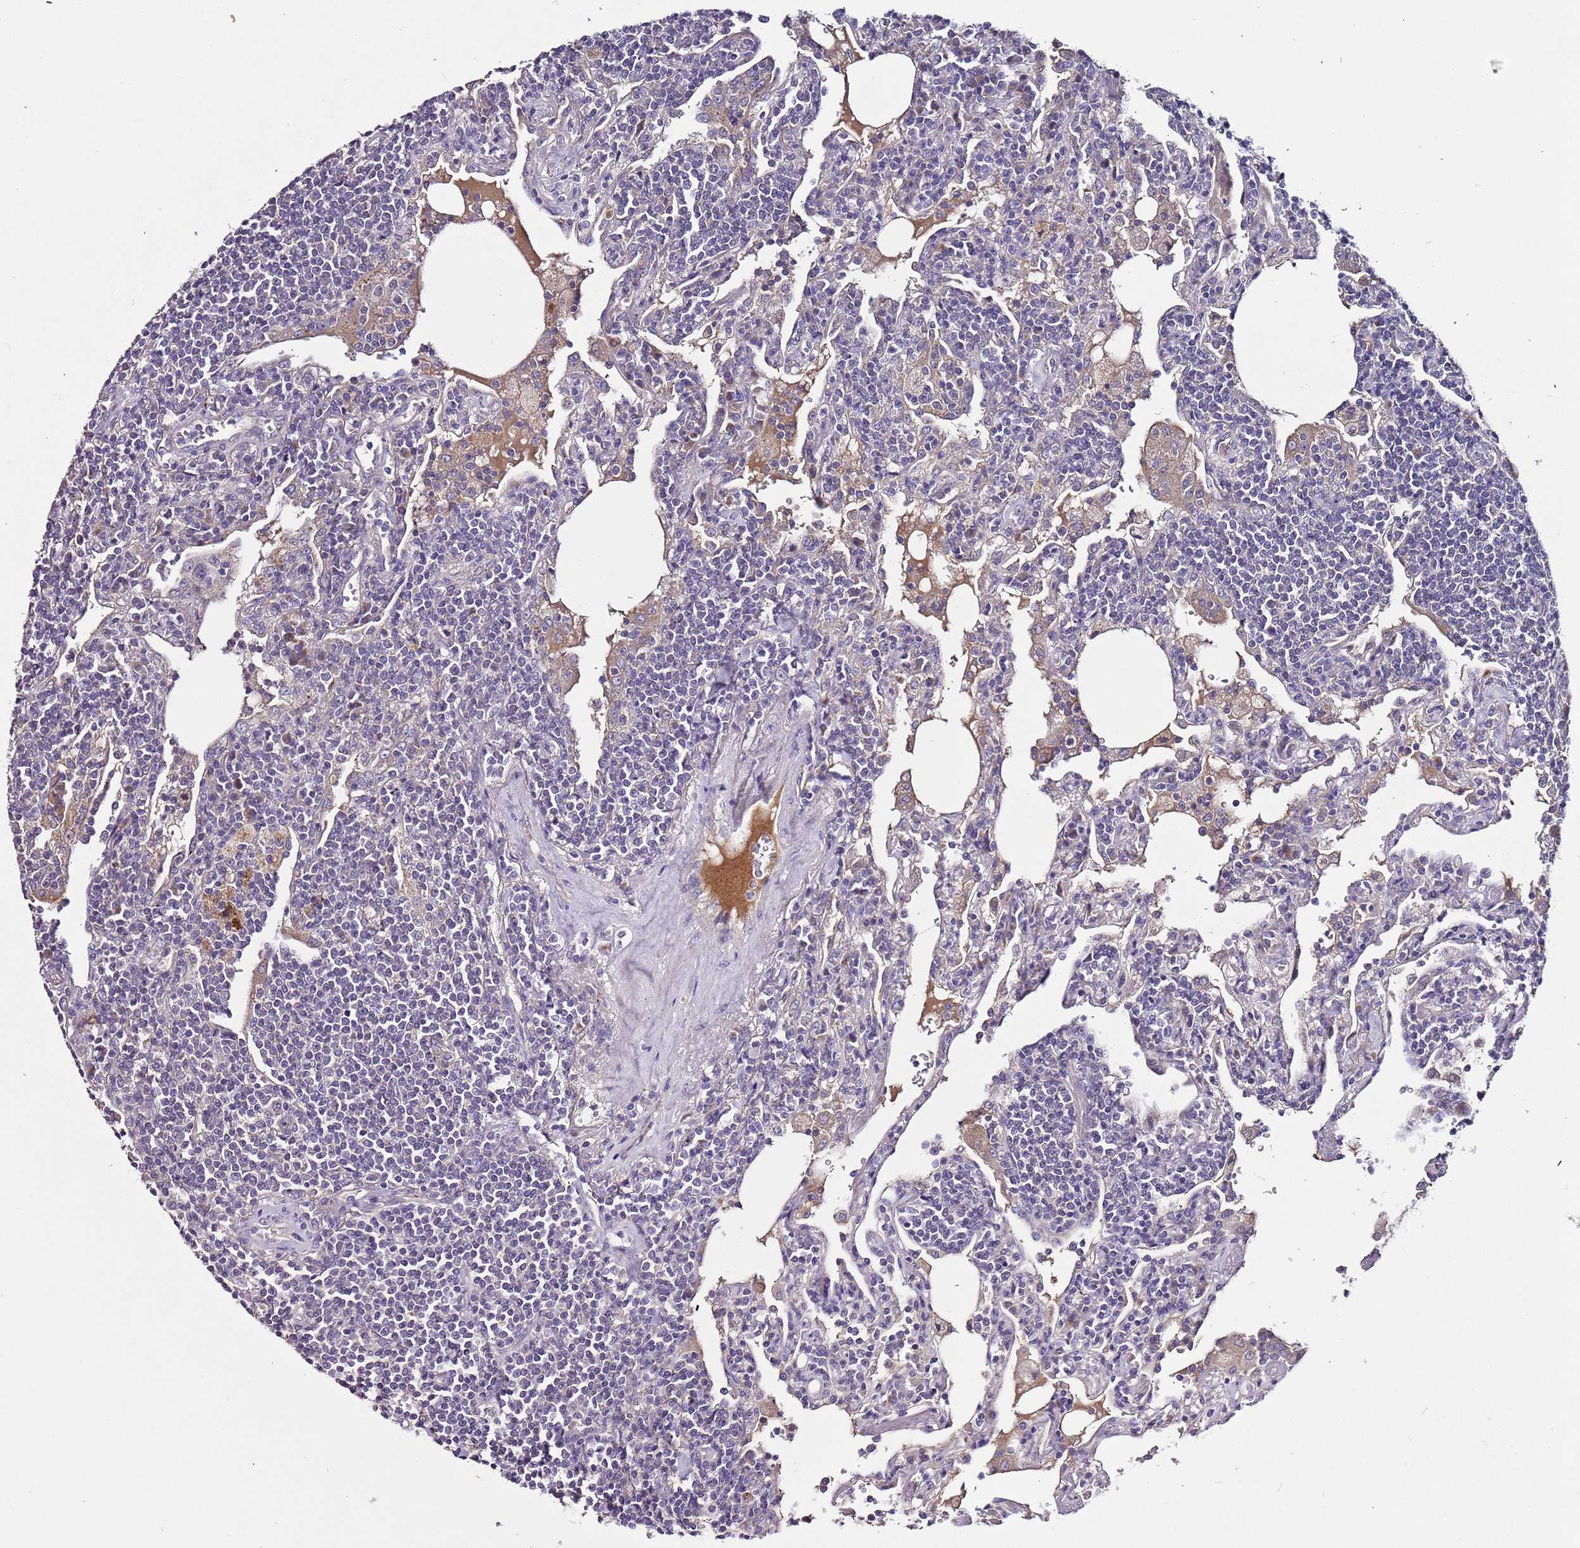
{"staining": {"intensity": "negative", "quantity": "none", "location": "none"}, "tissue": "lymphoma", "cell_type": "Tumor cells", "image_type": "cancer", "snomed": [{"axis": "morphology", "description": "Malignant lymphoma, non-Hodgkin's type, Low grade"}, {"axis": "topography", "description": "Lung"}], "caption": "The micrograph displays no staining of tumor cells in lymphoma. (DAB immunohistochemistry with hematoxylin counter stain).", "gene": "FAM20A", "patient": {"sex": "female", "age": 71}}